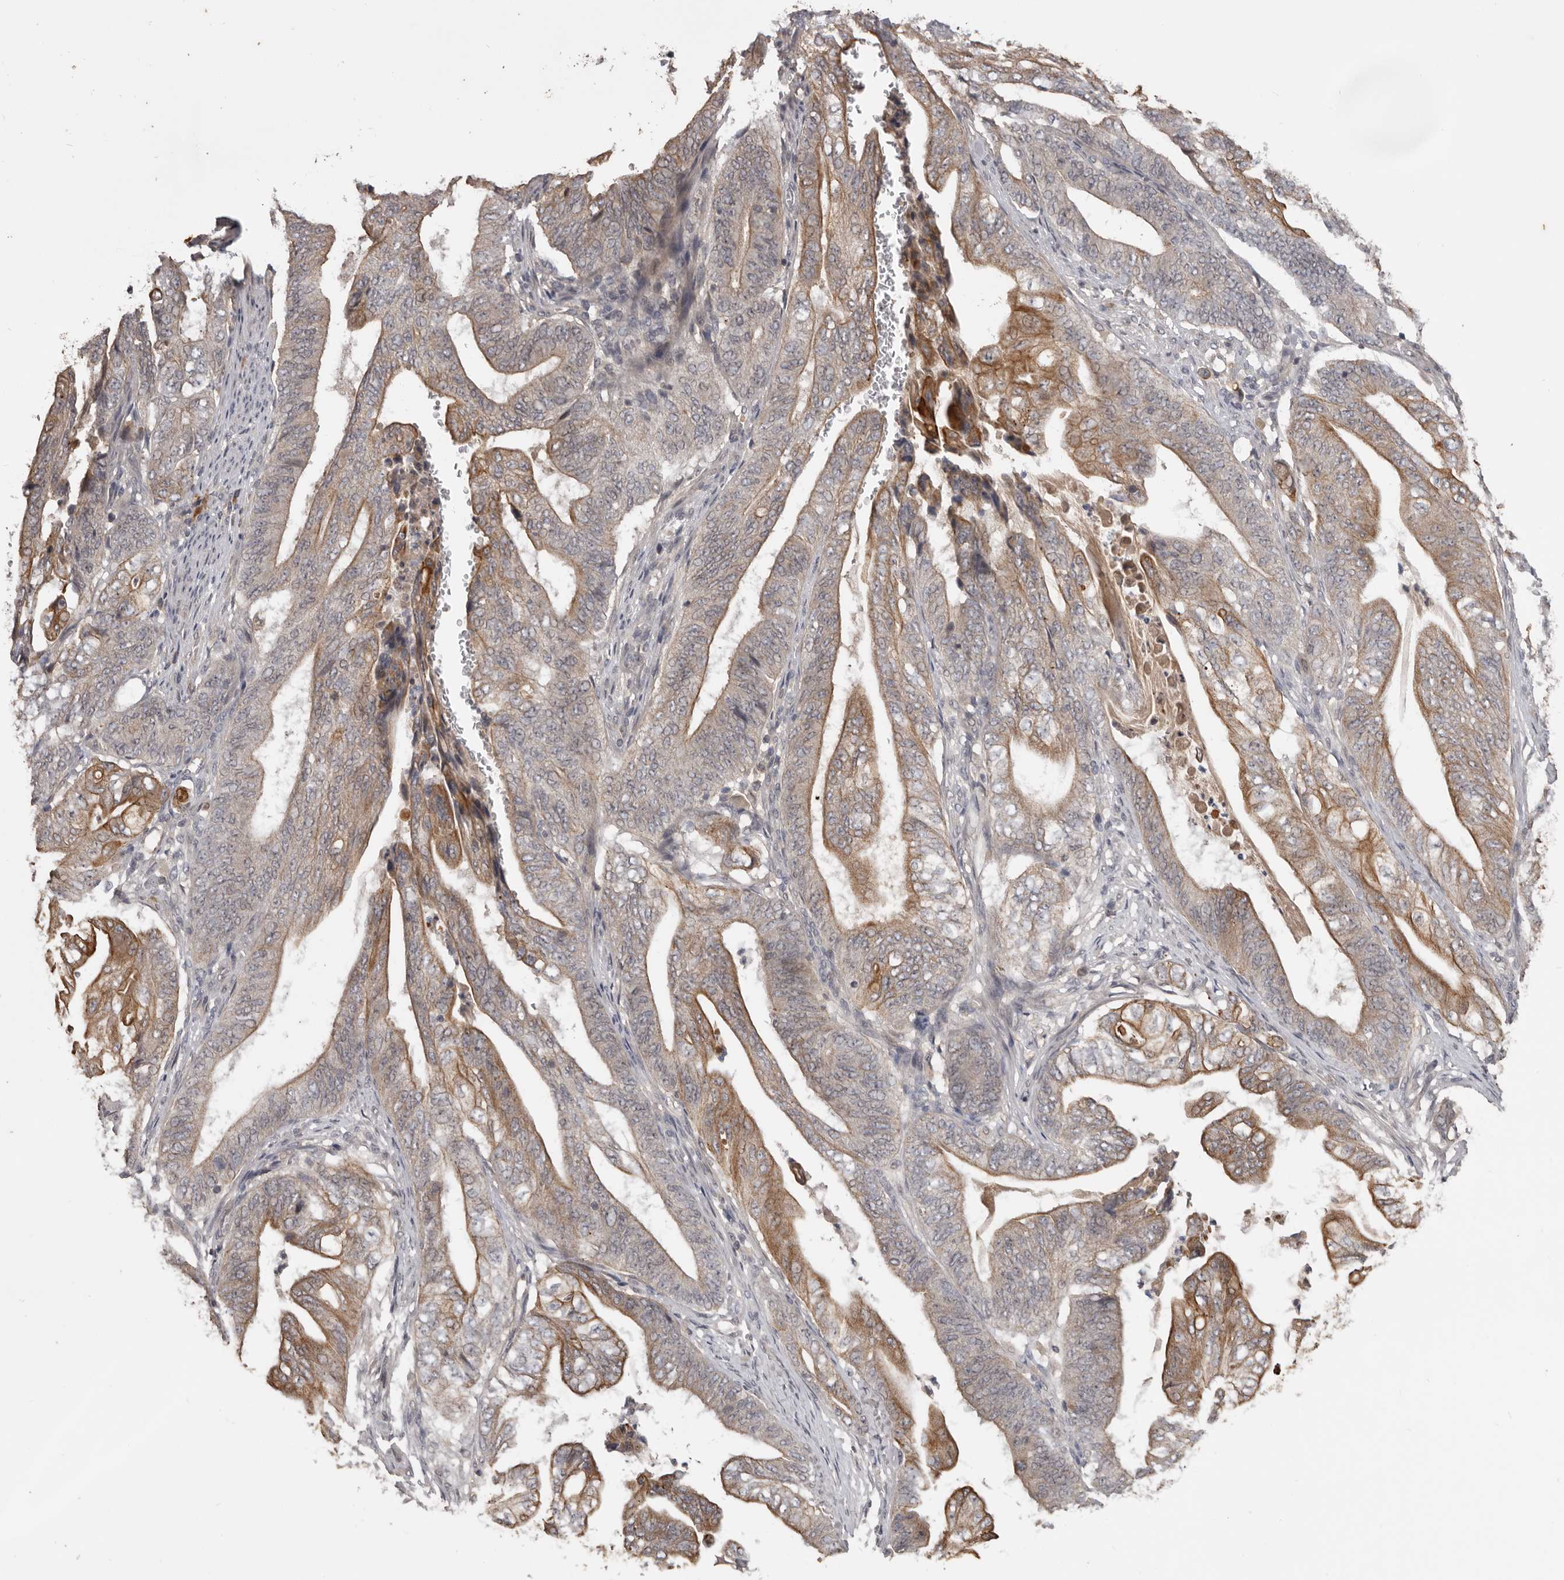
{"staining": {"intensity": "strong", "quantity": "25%-75%", "location": "cytoplasmic/membranous"}, "tissue": "stomach cancer", "cell_type": "Tumor cells", "image_type": "cancer", "snomed": [{"axis": "morphology", "description": "Adenocarcinoma, NOS"}, {"axis": "topography", "description": "Stomach"}], "caption": "Immunohistochemical staining of human stomach cancer (adenocarcinoma) exhibits high levels of strong cytoplasmic/membranous positivity in about 25%-75% of tumor cells.", "gene": "NMUR1", "patient": {"sex": "female", "age": 73}}